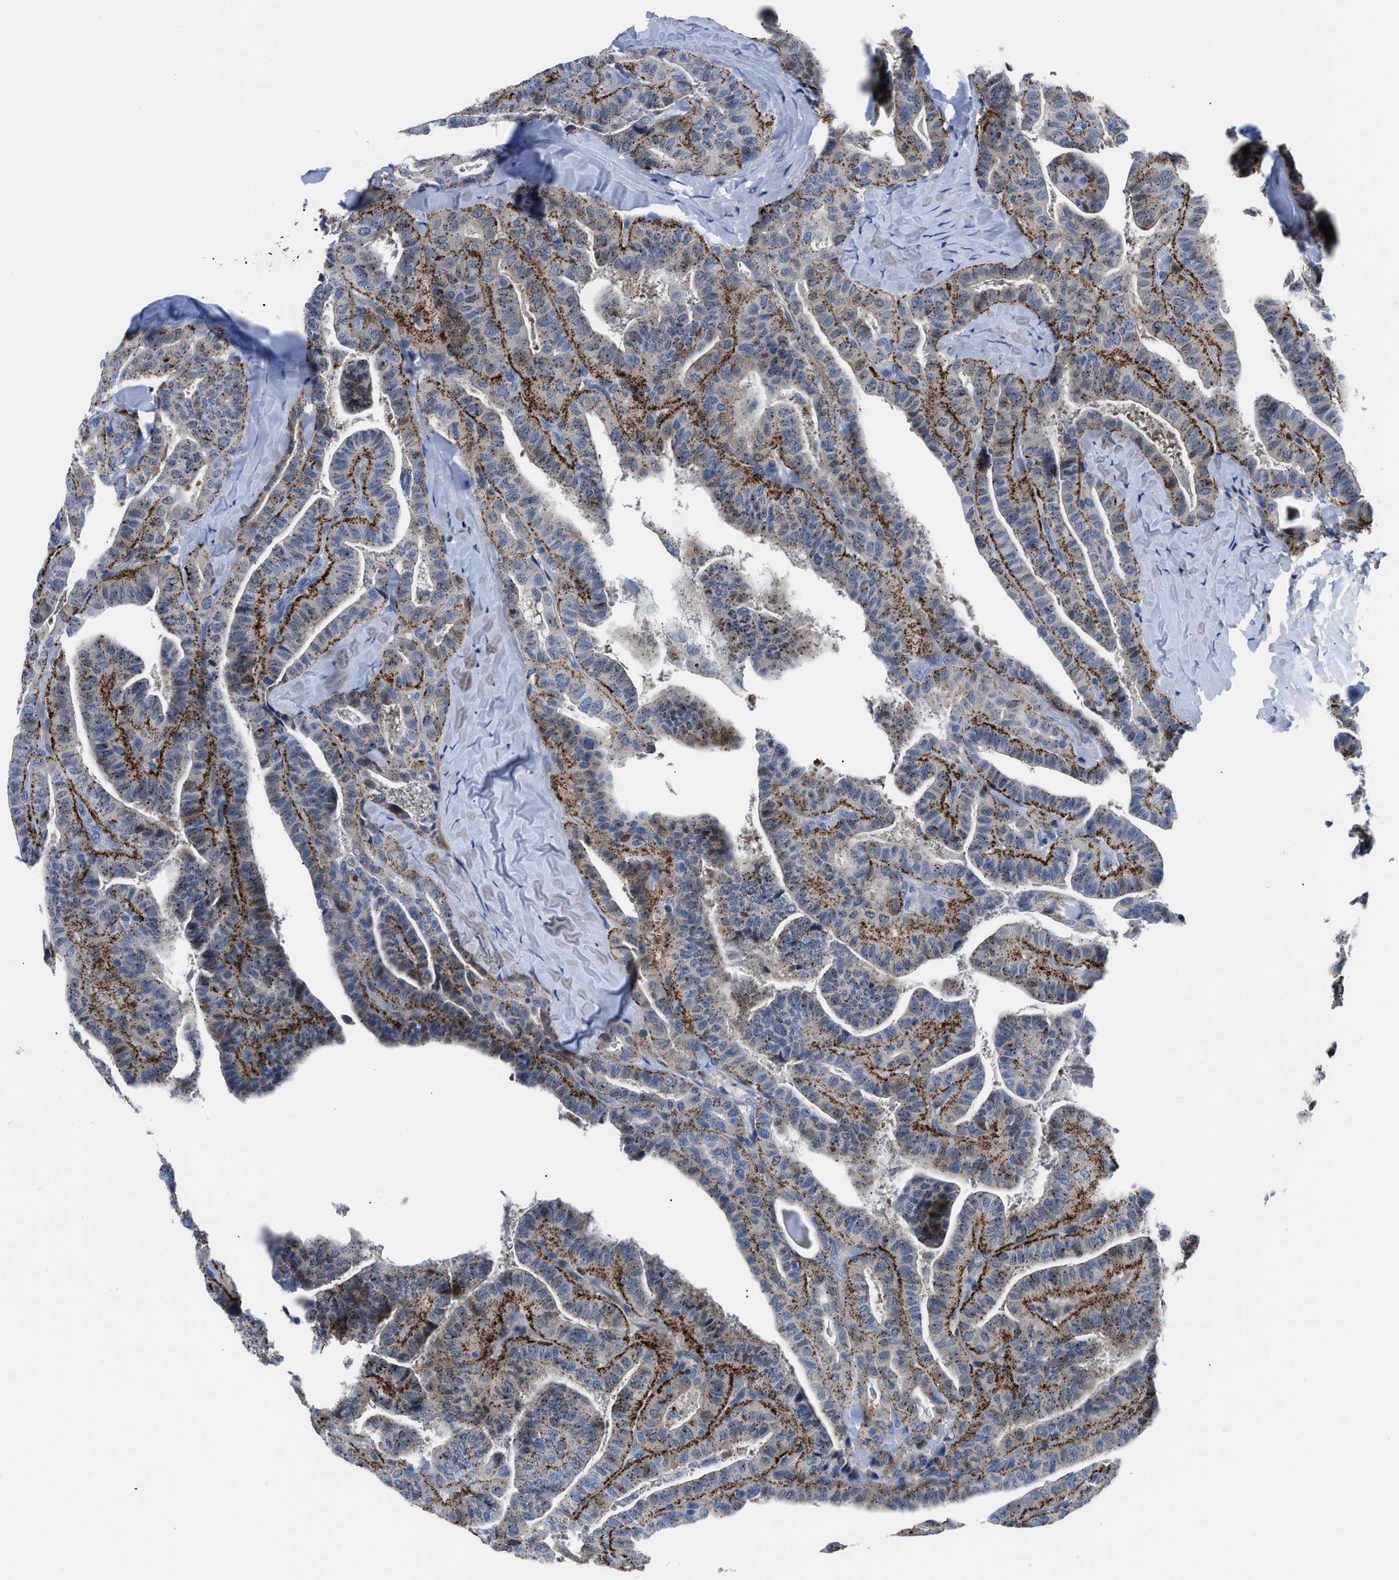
{"staining": {"intensity": "strong", "quantity": "25%-75%", "location": "cytoplasmic/membranous"}, "tissue": "thyroid cancer", "cell_type": "Tumor cells", "image_type": "cancer", "snomed": [{"axis": "morphology", "description": "Papillary adenocarcinoma, NOS"}, {"axis": "topography", "description": "Thyroid gland"}], "caption": "There is high levels of strong cytoplasmic/membranous staining in tumor cells of thyroid cancer (papillary adenocarcinoma), as demonstrated by immunohistochemical staining (brown color).", "gene": "UAP1", "patient": {"sex": "male", "age": 77}}